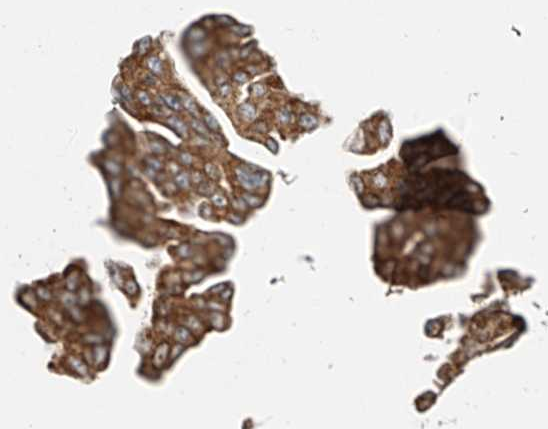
{"staining": {"intensity": "moderate", "quantity": ">75%", "location": "cytoplasmic/membranous"}, "tissue": "ovarian cancer", "cell_type": "Tumor cells", "image_type": "cancer", "snomed": [{"axis": "morphology", "description": "Carcinoma, endometroid"}, {"axis": "topography", "description": "Ovary"}], "caption": "Moderate cytoplasmic/membranous protein positivity is appreciated in approximately >75% of tumor cells in endometroid carcinoma (ovarian).", "gene": "MTX2", "patient": {"sex": "female", "age": 62}}